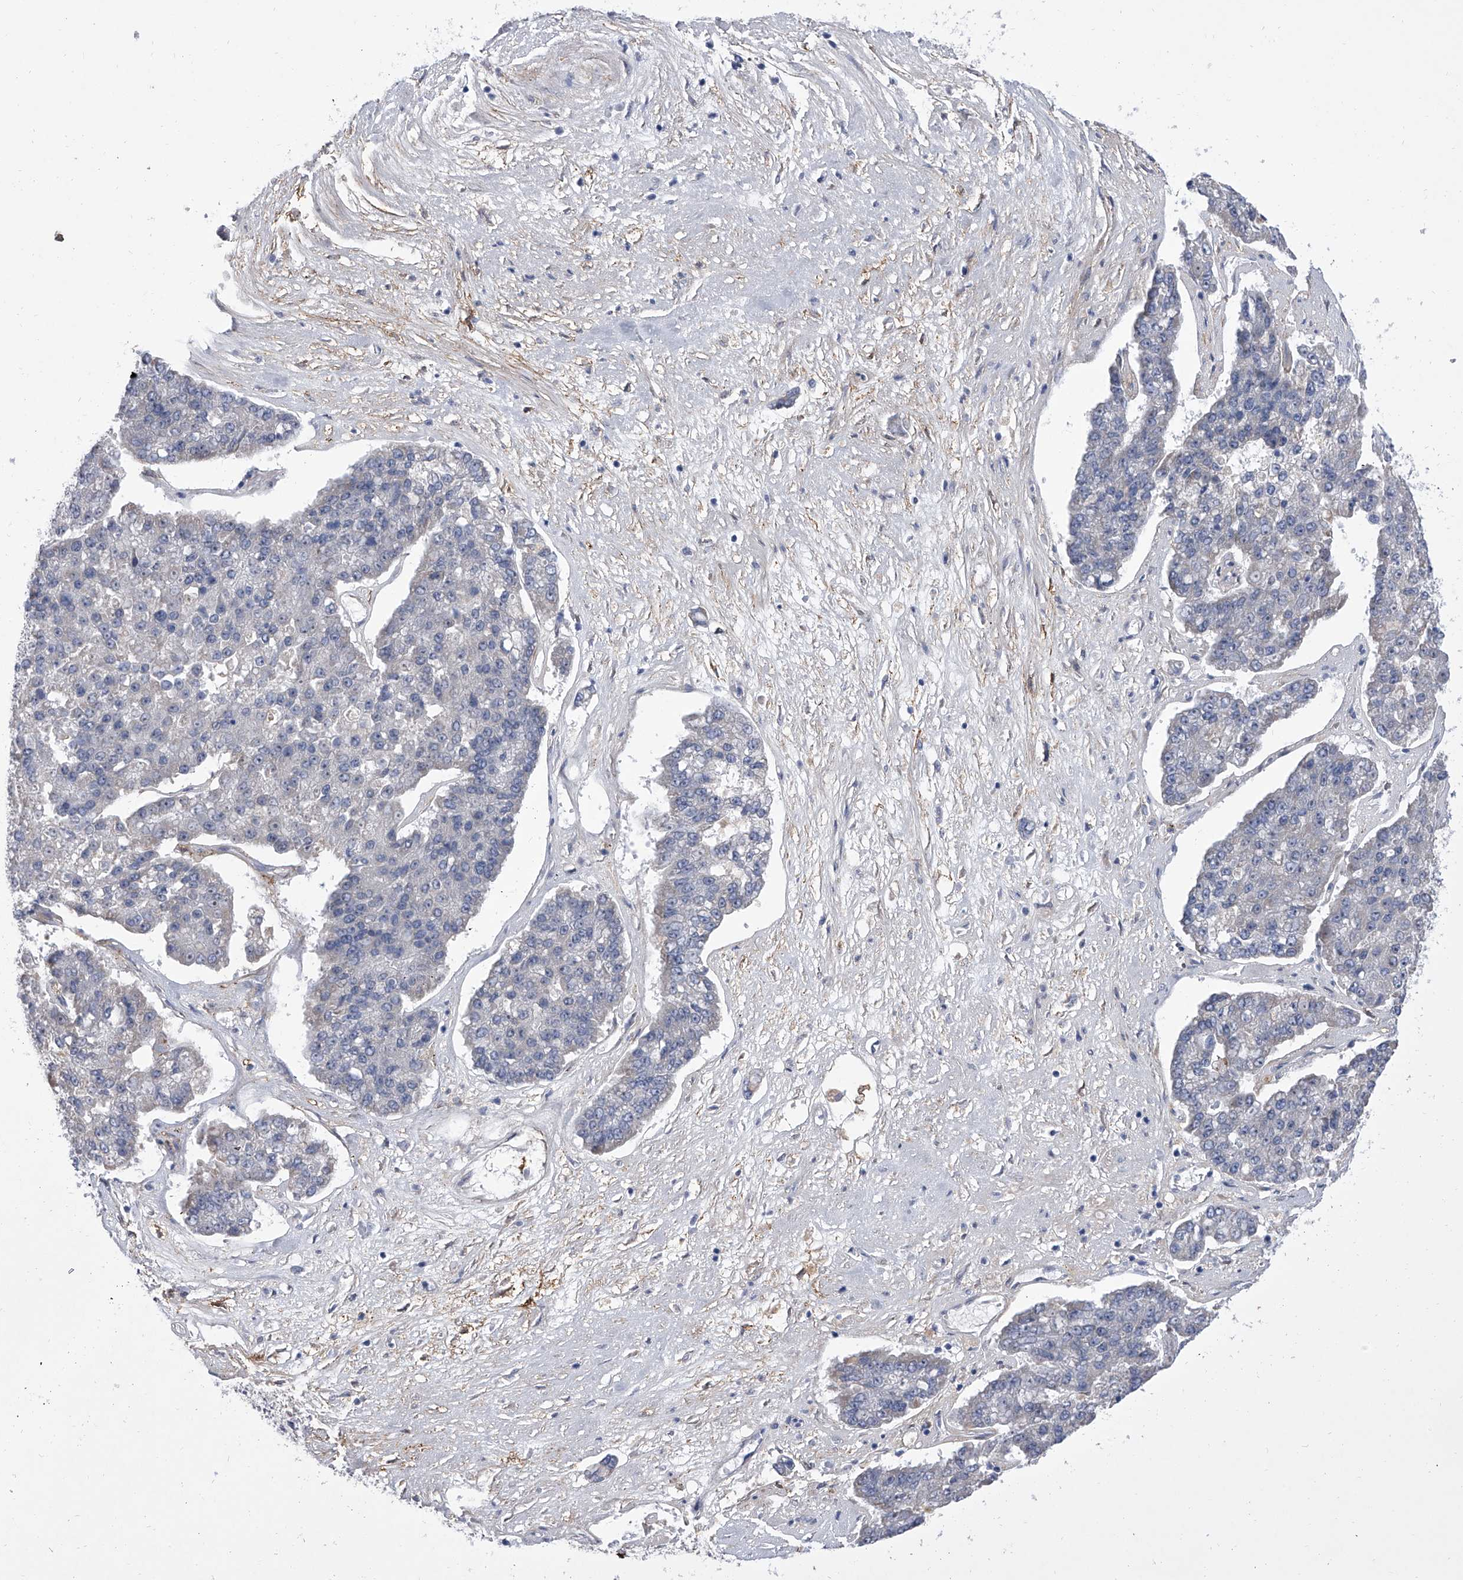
{"staining": {"intensity": "negative", "quantity": "none", "location": "none"}, "tissue": "pancreatic cancer", "cell_type": "Tumor cells", "image_type": "cancer", "snomed": [{"axis": "morphology", "description": "Adenocarcinoma, NOS"}, {"axis": "topography", "description": "Pancreas"}], "caption": "Tumor cells are negative for brown protein staining in pancreatic cancer (adenocarcinoma). (DAB IHC, high magnification).", "gene": "ALG14", "patient": {"sex": "male", "age": 50}}